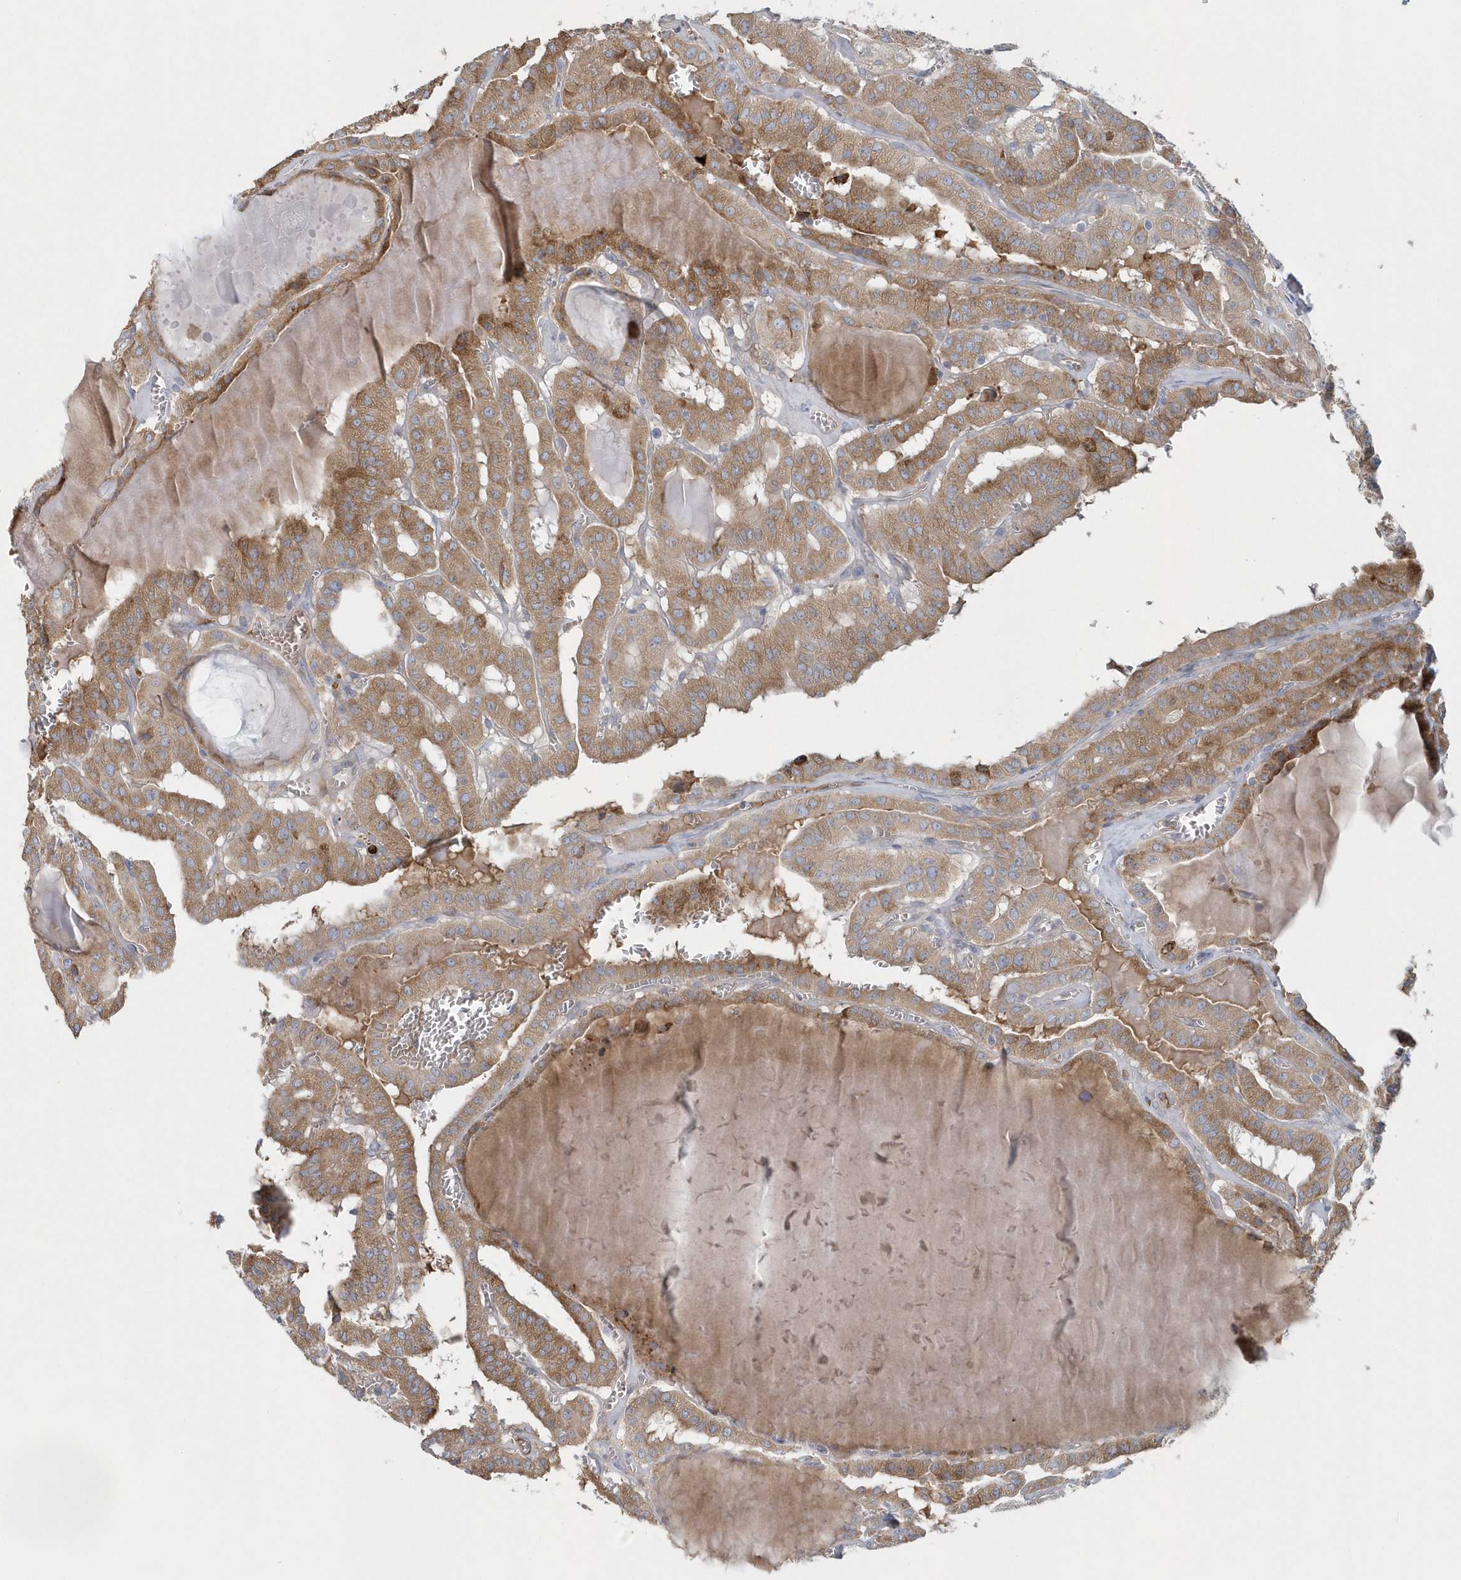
{"staining": {"intensity": "moderate", "quantity": ">75%", "location": "cytoplasmic/membranous"}, "tissue": "thyroid cancer", "cell_type": "Tumor cells", "image_type": "cancer", "snomed": [{"axis": "morphology", "description": "Papillary adenocarcinoma, NOS"}, {"axis": "topography", "description": "Thyroid gland"}], "caption": "A high-resolution image shows immunohistochemistry (IHC) staining of thyroid papillary adenocarcinoma, which exhibits moderate cytoplasmic/membranous staining in approximately >75% of tumor cells.", "gene": "SPATA18", "patient": {"sex": "male", "age": 52}}